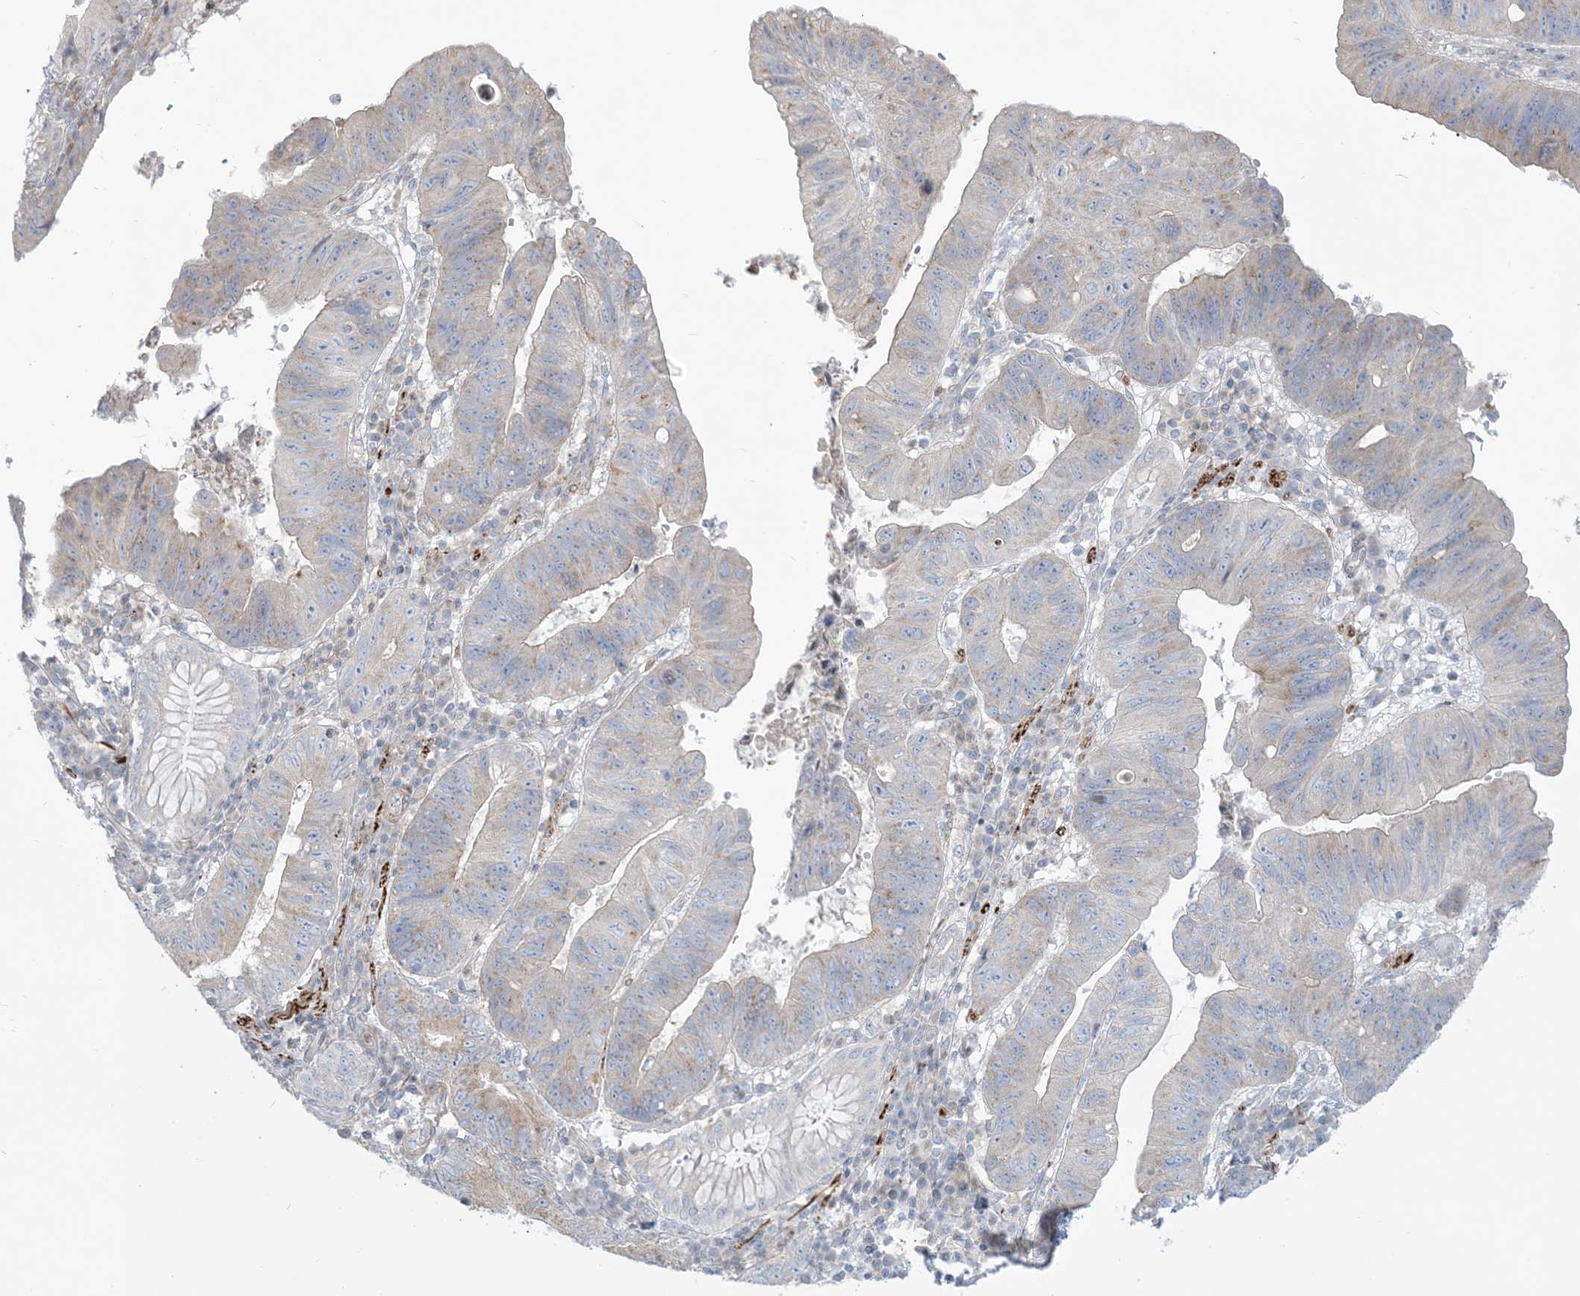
{"staining": {"intensity": "weak", "quantity": "<25%", "location": "cytoplasmic/membranous"}, "tissue": "stomach cancer", "cell_type": "Tumor cells", "image_type": "cancer", "snomed": [{"axis": "morphology", "description": "Adenocarcinoma, NOS"}, {"axis": "topography", "description": "Stomach"}], "caption": "Immunohistochemistry image of neoplastic tissue: human stomach cancer (adenocarcinoma) stained with DAB (3,3'-diaminobenzidine) reveals no significant protein expression in tumor cells.", "gene": "AFTPH", "patient": {"sex": "male", "age": 59}}